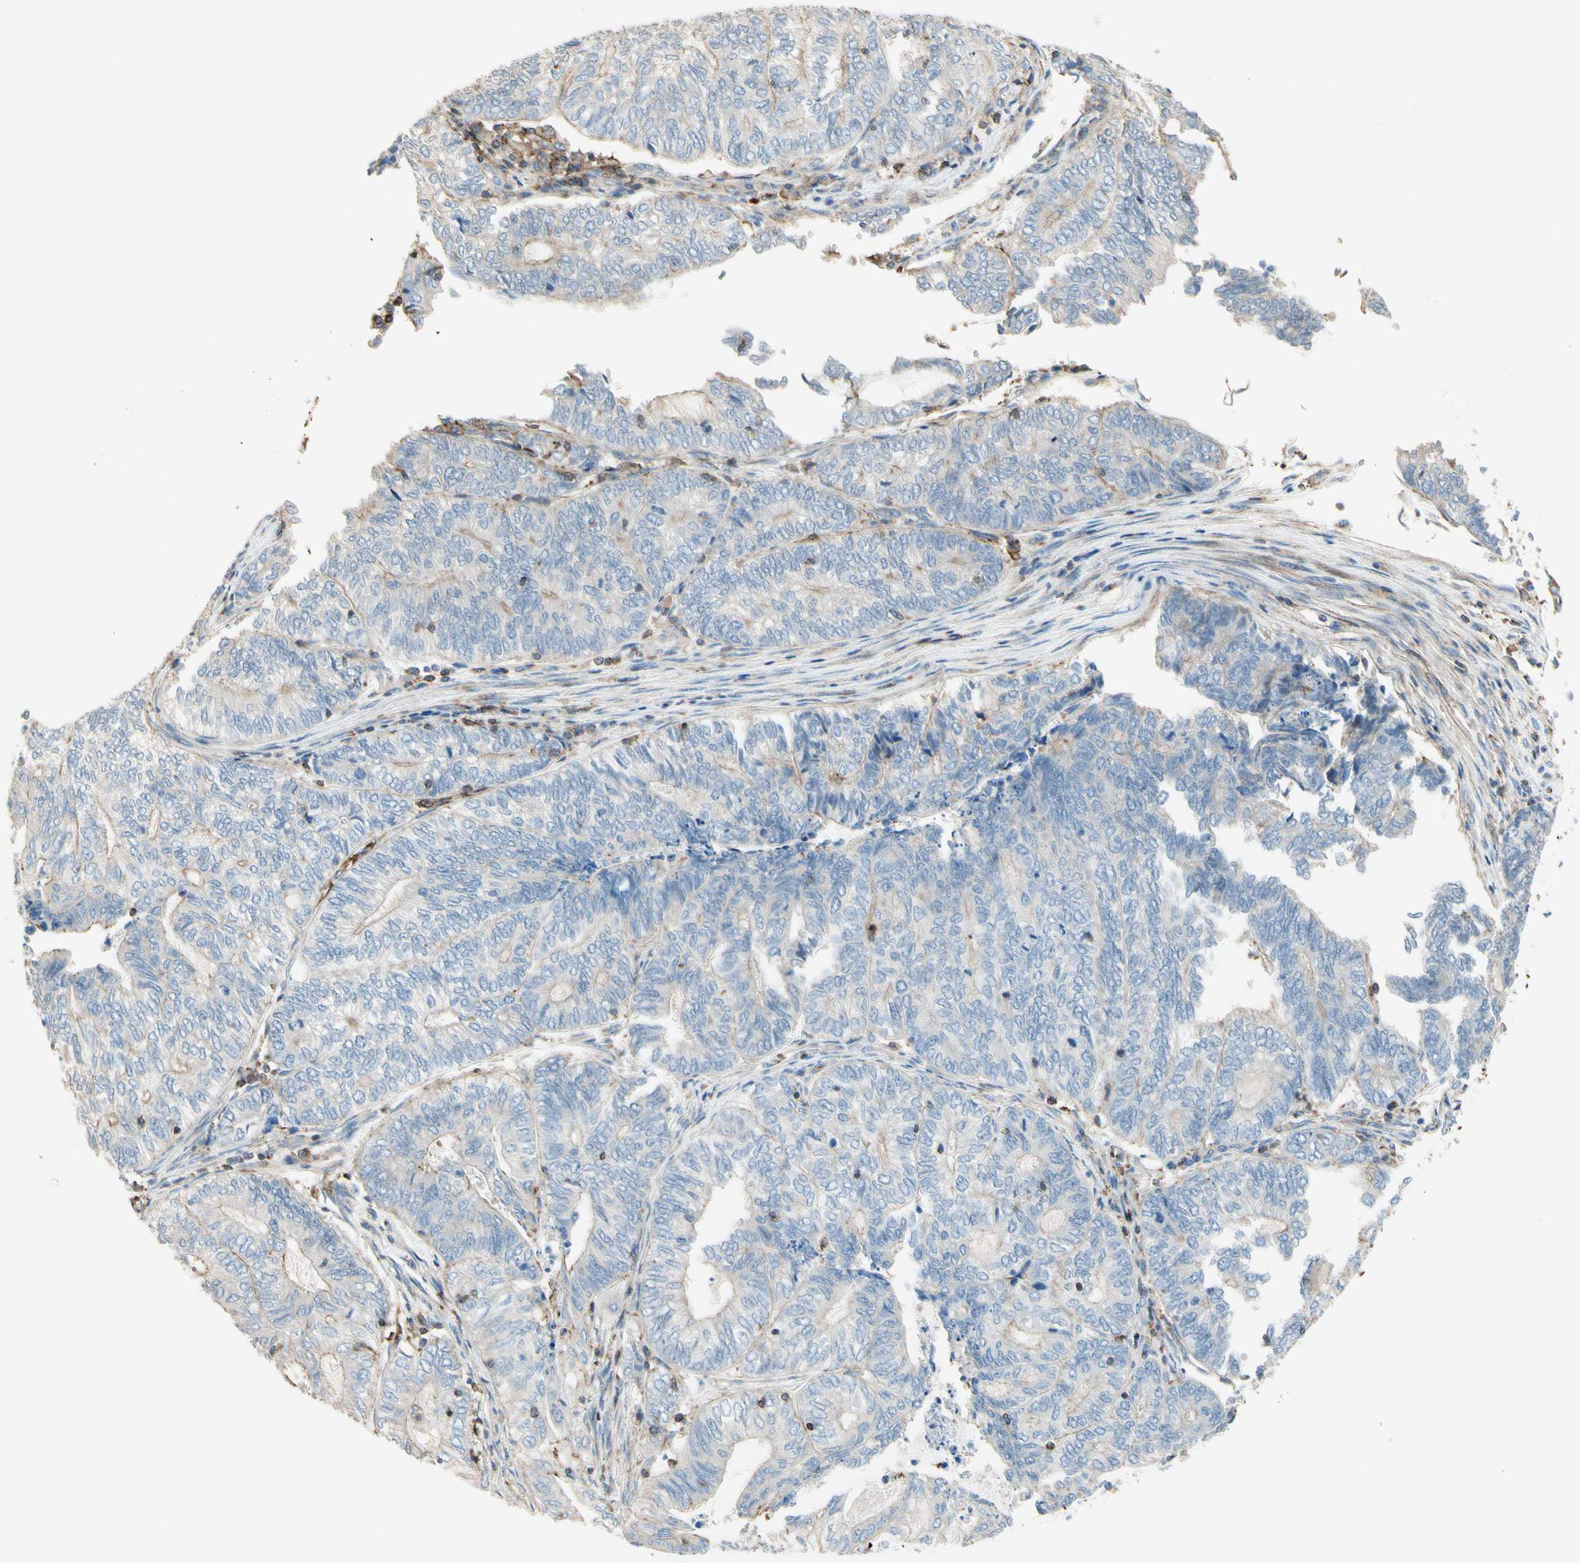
{"staining": {"intensity": "weak", "quantity": "<25%", "location": "cytoplasmic/membranous"}, "tissue": "endometrial cancer", "cell_type": "Tumor cells", "image_type": "cancer", "snomed": [{"axis": "morphology", "description": "Adenocarcinoma, NOS"}, {"axis": "topography", "description": "Uterus"}, {"axis": "topography", "description": "Endometrium"}], "caption": "Endometrial cancer was stained to show a protein in brown. There is no significant expression in tumor cells.", "gene": "SEMA4C", "patient": {"sex": "female", "age": 70}}